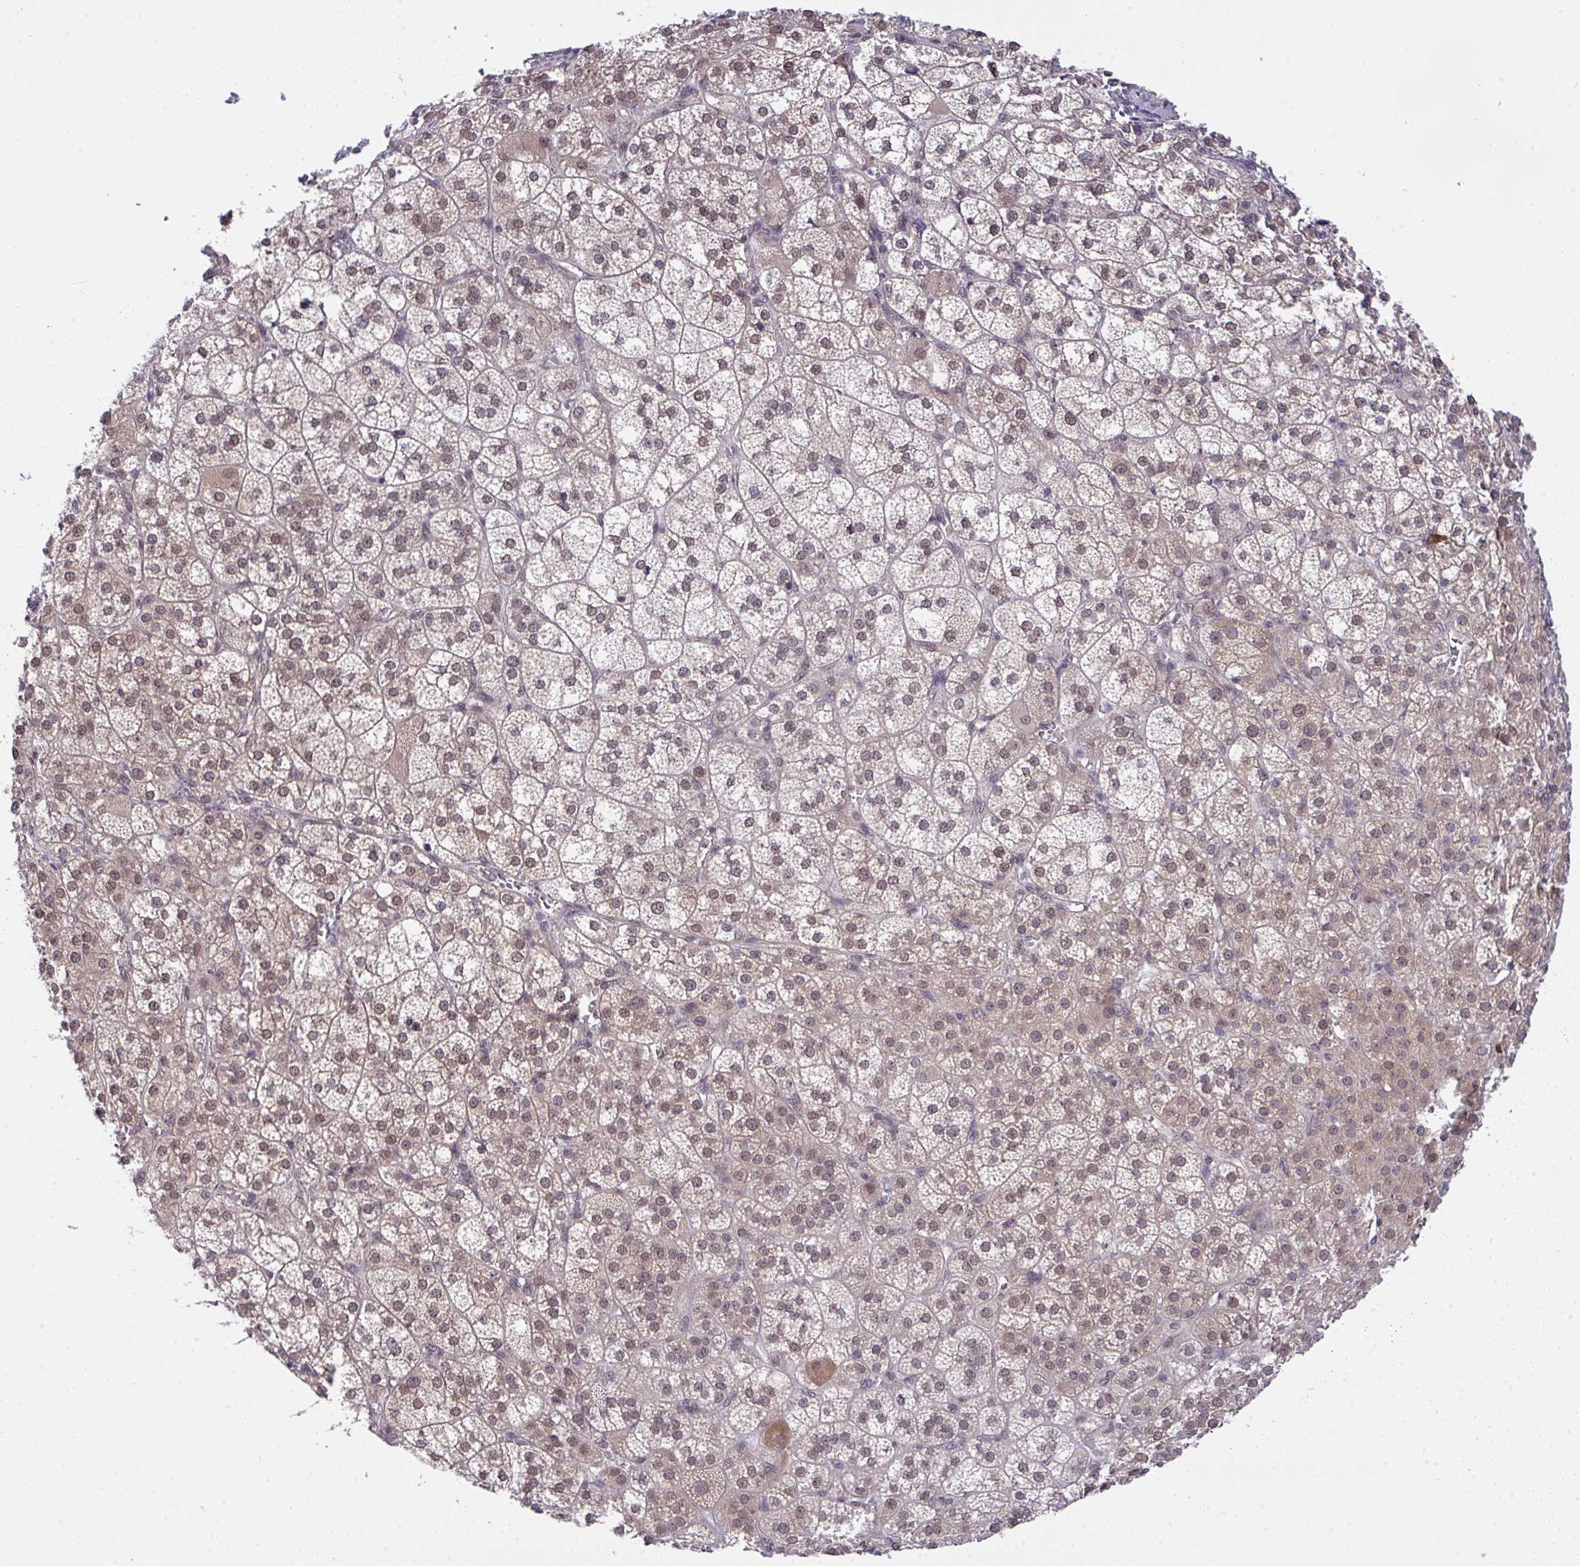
{"staining": {"intensity": "moderate", "quantity": ">75%", "location": "cytoplasmic/membranous,nuclear"}, "tissue": "adrenal gland", "cell_type": "Glandular cells", "image_type": "normal", "snomed": [{"axis": "morphology", "description": "Normal tissue, NOS"}, {"axis": "topography", "description": "Adrenal gland"}], "caption": "Adrenal gland stained with DAB IHC shows medium levels of moderate cytoplasmic/membranous,nuclear positivity in about >75% of glandular cells.", "gene": "C9orf64", "patient": {"sex": "female", "age": 60}}